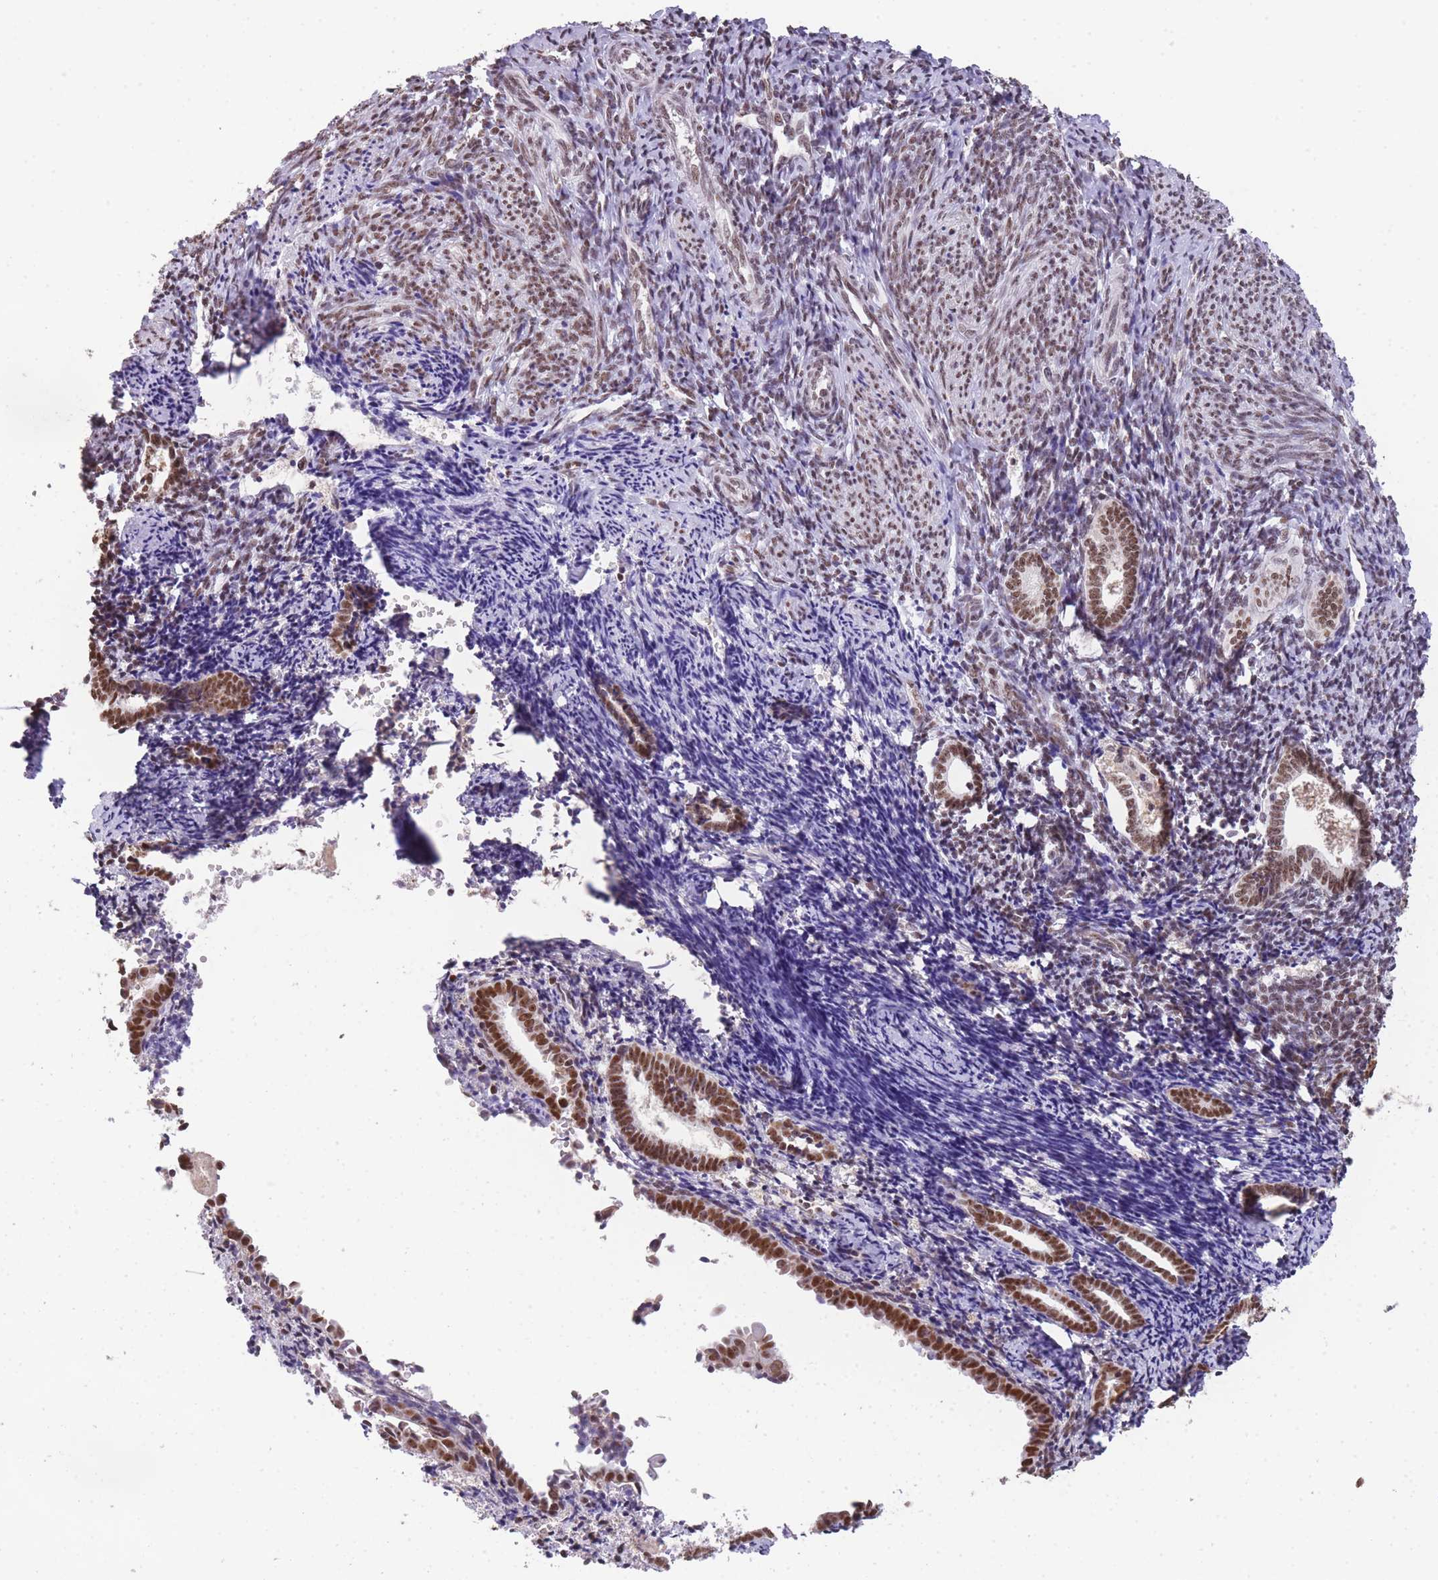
{"staining": {"intensity": "weak", "quantity": "25%-75%", "location": "nuclear"}, "tissue": "endometrium", "cell_type": "Cells in endometrial stroma", "image_type": "normal", "snomed": [{"axis": "morphology", "description": "Normal tissue, NOS"}, {"axis": "topography", "description": "Endometrium"}], "caption": "Normal endometrium was stained to show a protein in brown. There is low levels of weak nuclear positivity in approximately 25%-75% of cells in endometrial stroma. (DAB (3,3'-diaminobenzidine) IHC, brown staining for protein, blue staining for nuclei).", "gene": "EVC2", "patient": {"sex": "female", "age": 54}}